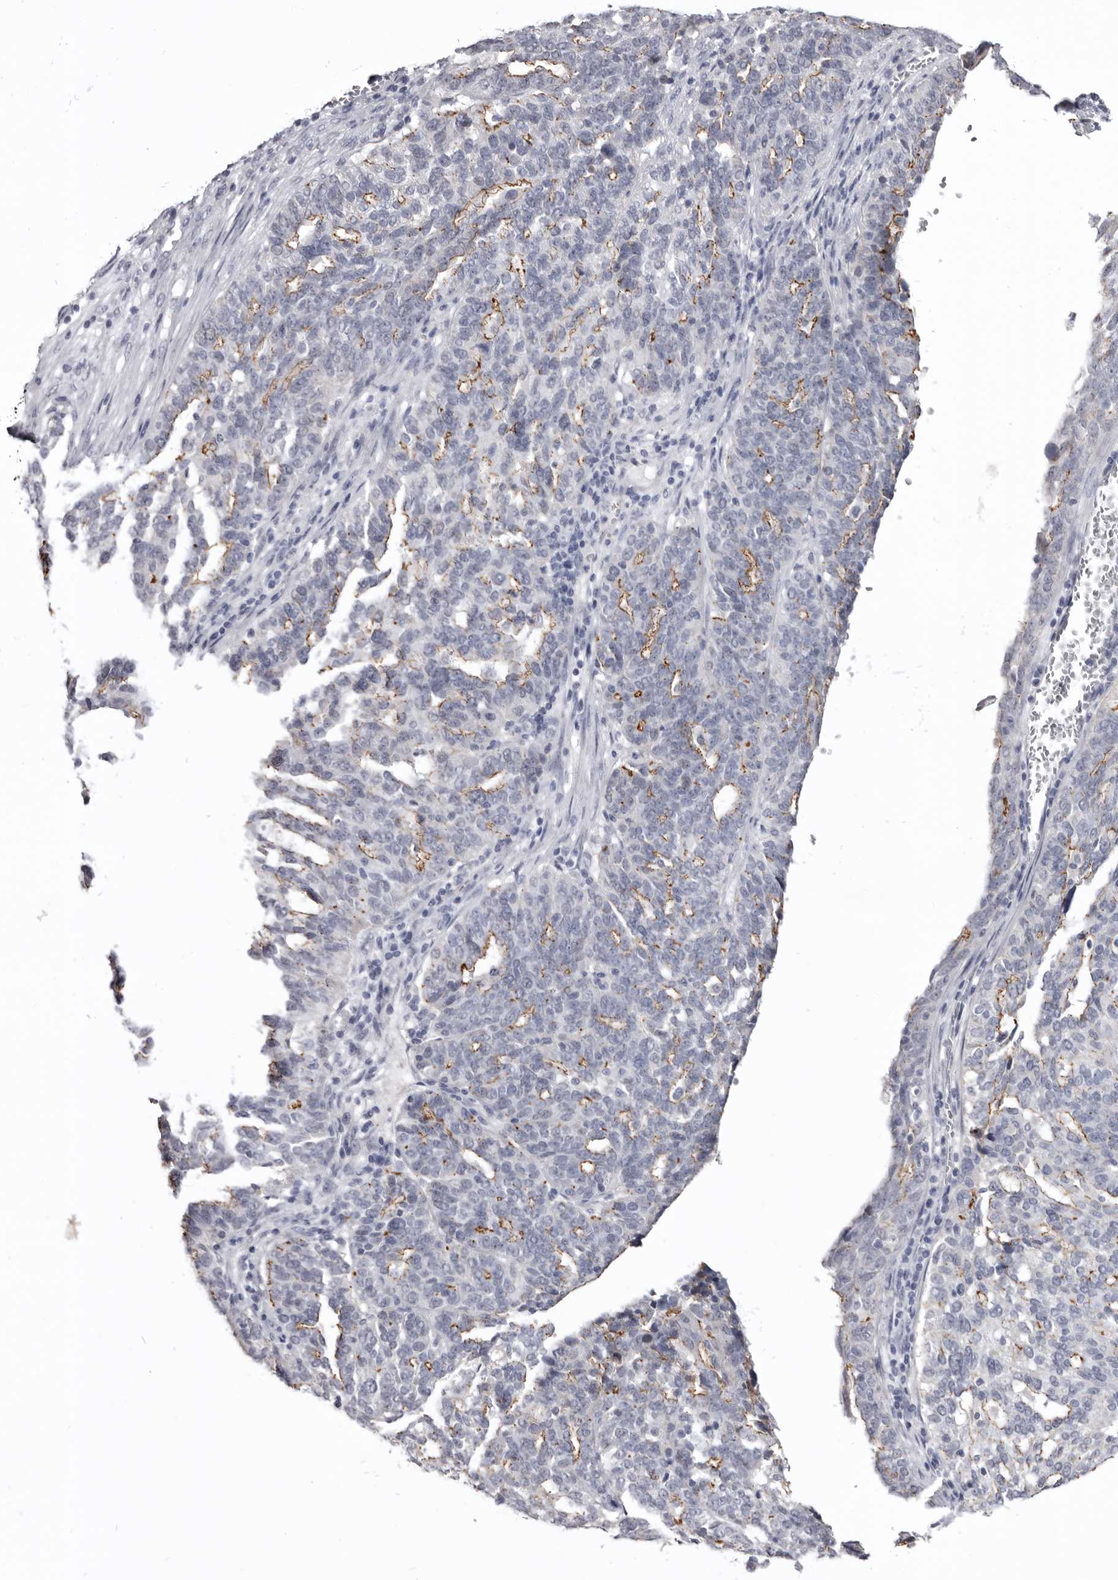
{"staining": {"intensity": "moderate", "quantity": "25%-75%", "location": "cytoplasmic/membranous"}, "tissue": "ovarian cancer", "cell_type": "Tumor cells", "image_type": "cancer", "snomed": [{"axis": "morphology", "description": "Cystadenocarcinoma, serous, NOS"}, {"axis": "topography", "description": "Ovary"}], "caption": "Protein expression analysis of human serous cystadenocarcinoma (ovarian) reveals moderate cytoplasmic/membranous expression in about 25%-75% of tumor cells.", "gene": "CGN", "patient": {"sex": "female", "age": 59}}